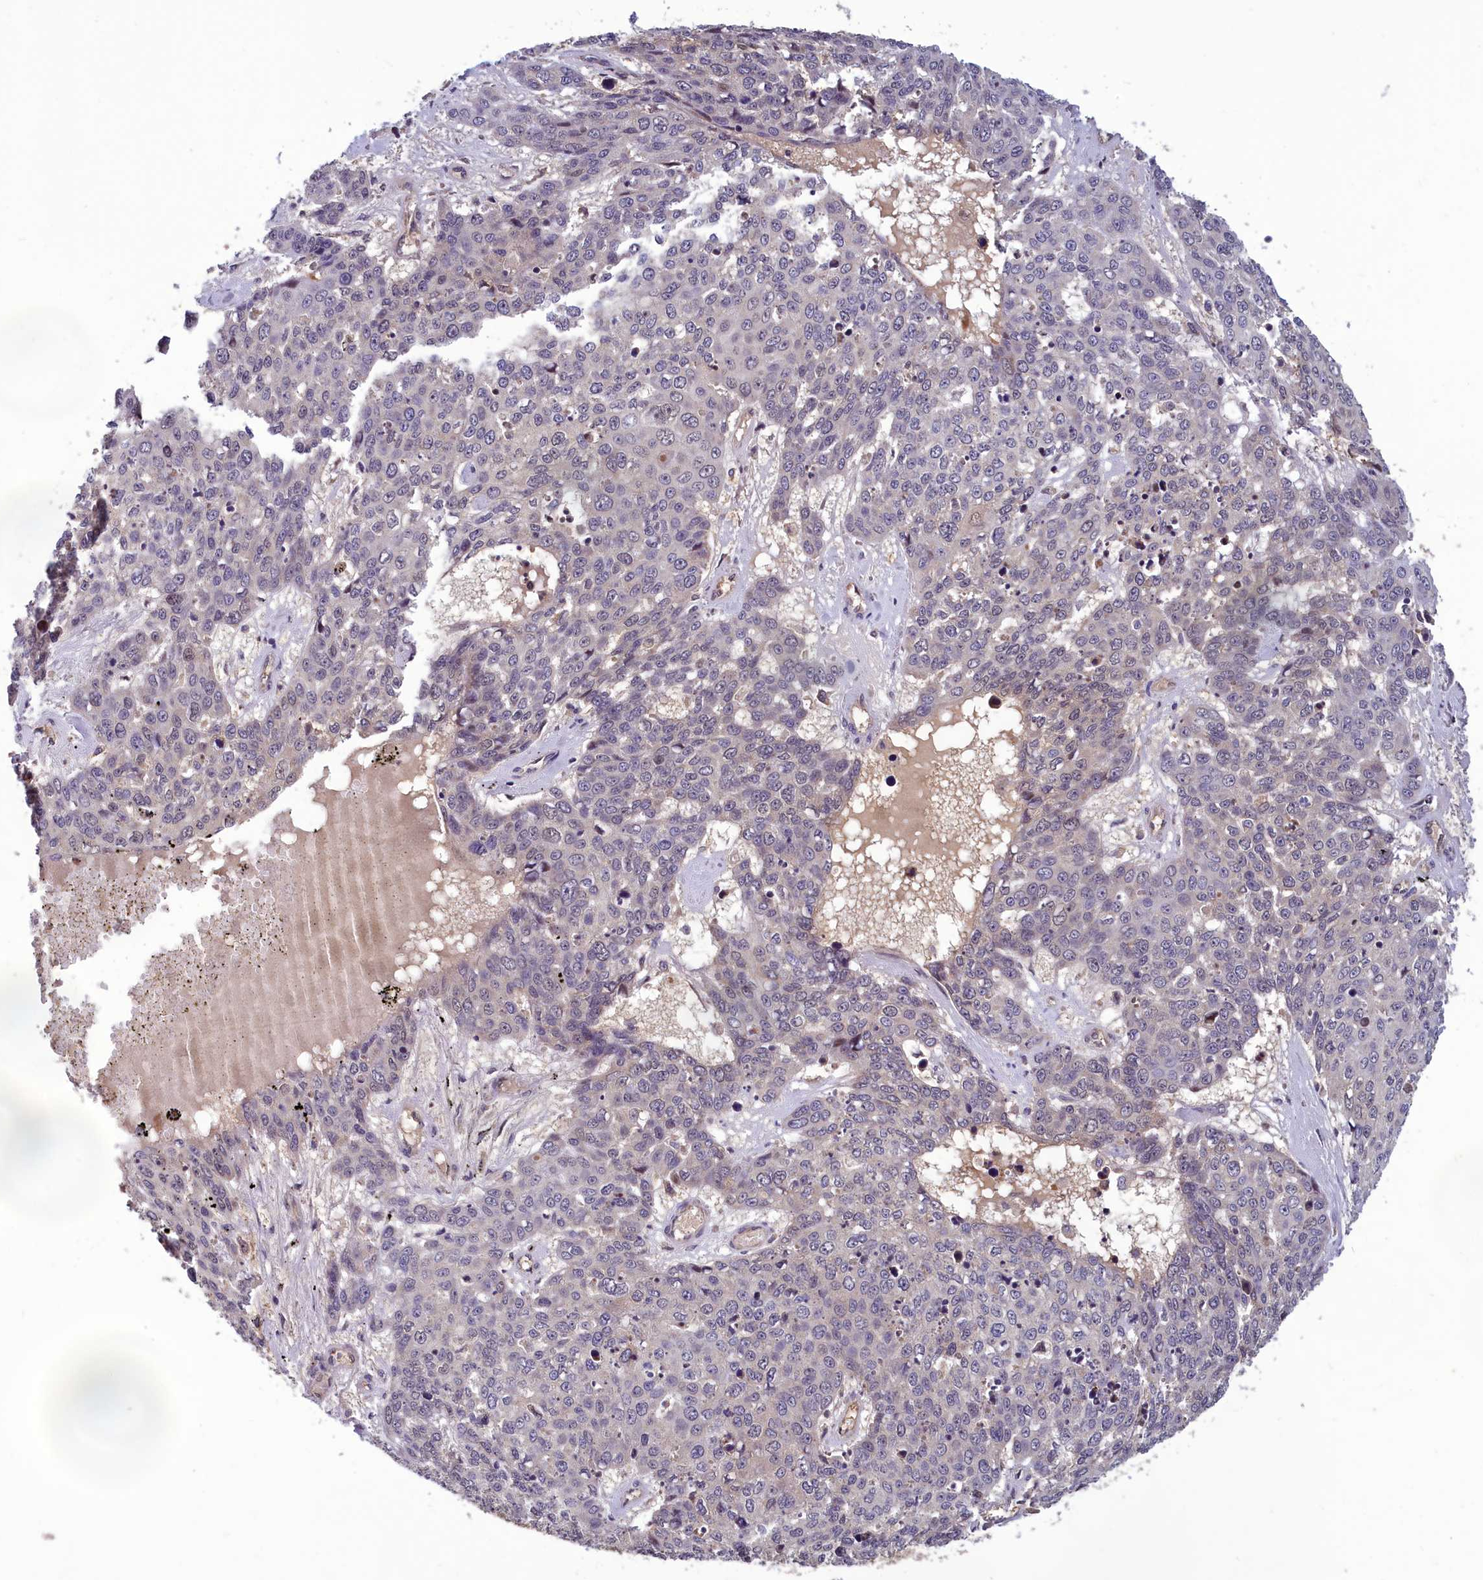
{"staining": {"intensity": "negative", "quantity": "none", "location": "none"}, "tissue": "skin cancer", "cell_type": "Tumor cells", "image_type": "cancer", "snomed": [{"axis": "morphology", "description": "Squamous cell carcinoma, NOS"}, {"axis": "topography", "description": "Skin"}], "caption": "Tumor cells are negative for protein expression in human squamous cell carcinoma (skin).", "gene": "CCDC15", "patient": {"sex": "male", "age": 71}}